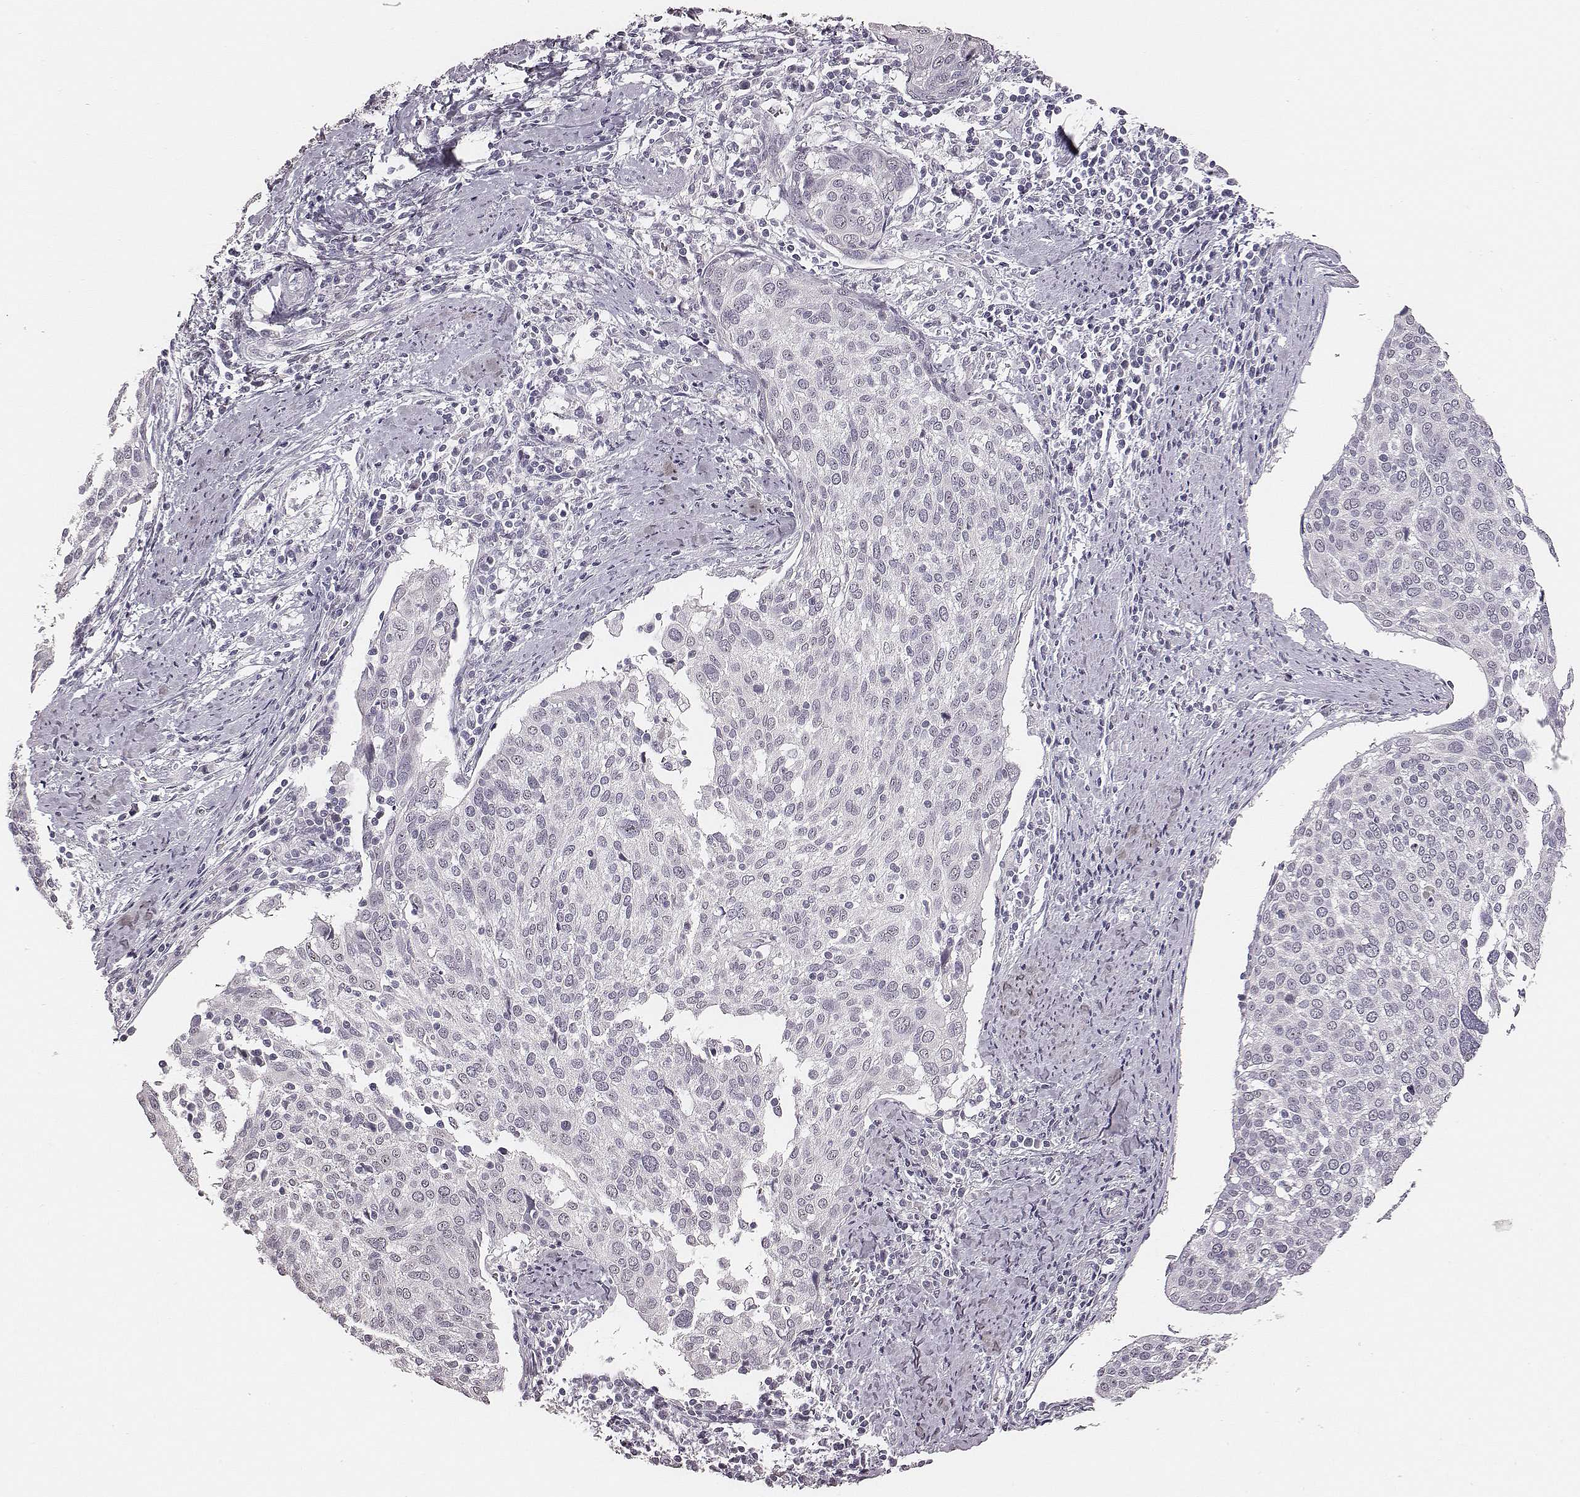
{"staining": {"intensity": "negative", "quantity": "none", "location": "none"}, "tissue": "cervical cancer", "cell_type": "Tumor cells", "image_type": "cancer", "snomed": [{"axis": "morphology", "description": "Squamous cell carcinoma, NOS"}, {"axis": "topography", "description": "Cervix"}], "caption": "DAB (3,3'-diaminobenzidine) immunohistochemical staining of cervical squamous cell carcinoma reveals no significant staining in tumor cells.", "gene": "CSHL1", "patient": {"sex": "female", "age": 39}}